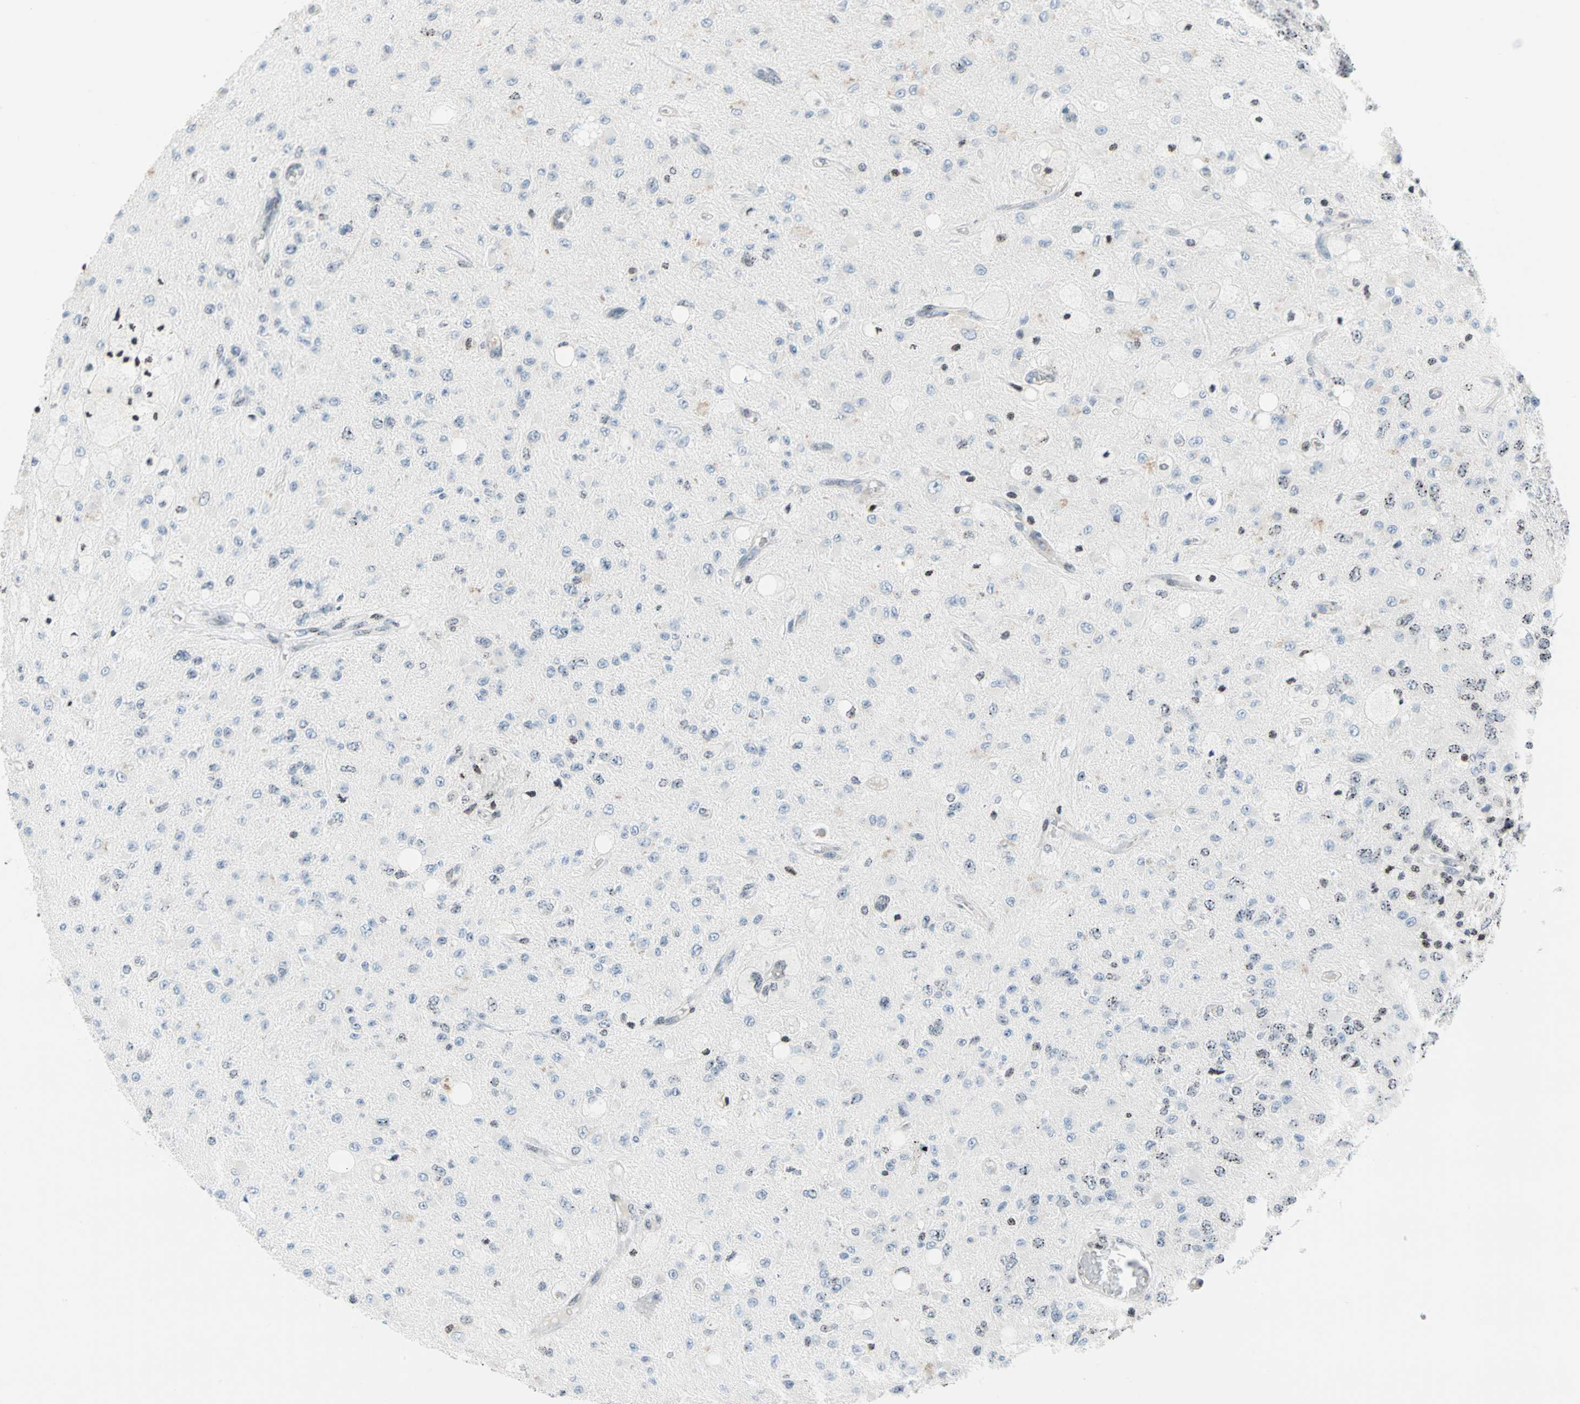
{"staining": {"intensity": "negative", "quantity": "none", "location": "none"}, "tissue": "glioma", "cell_type": "Tumor cells", "image_type": "cancer", "snomed": [{"axis": "morphology", "description": "Glioma, malignant, High grade"}, {"axis": "topography", "description": "pancreas cauda"}], "caption": "The photomicrograph demonstrates no significant expression in tumor cells of glioma. (DAB IHC with hematoxylin counter stain).", "gene": "CENPA", "patient": {"sex": "male", "age": 60}}